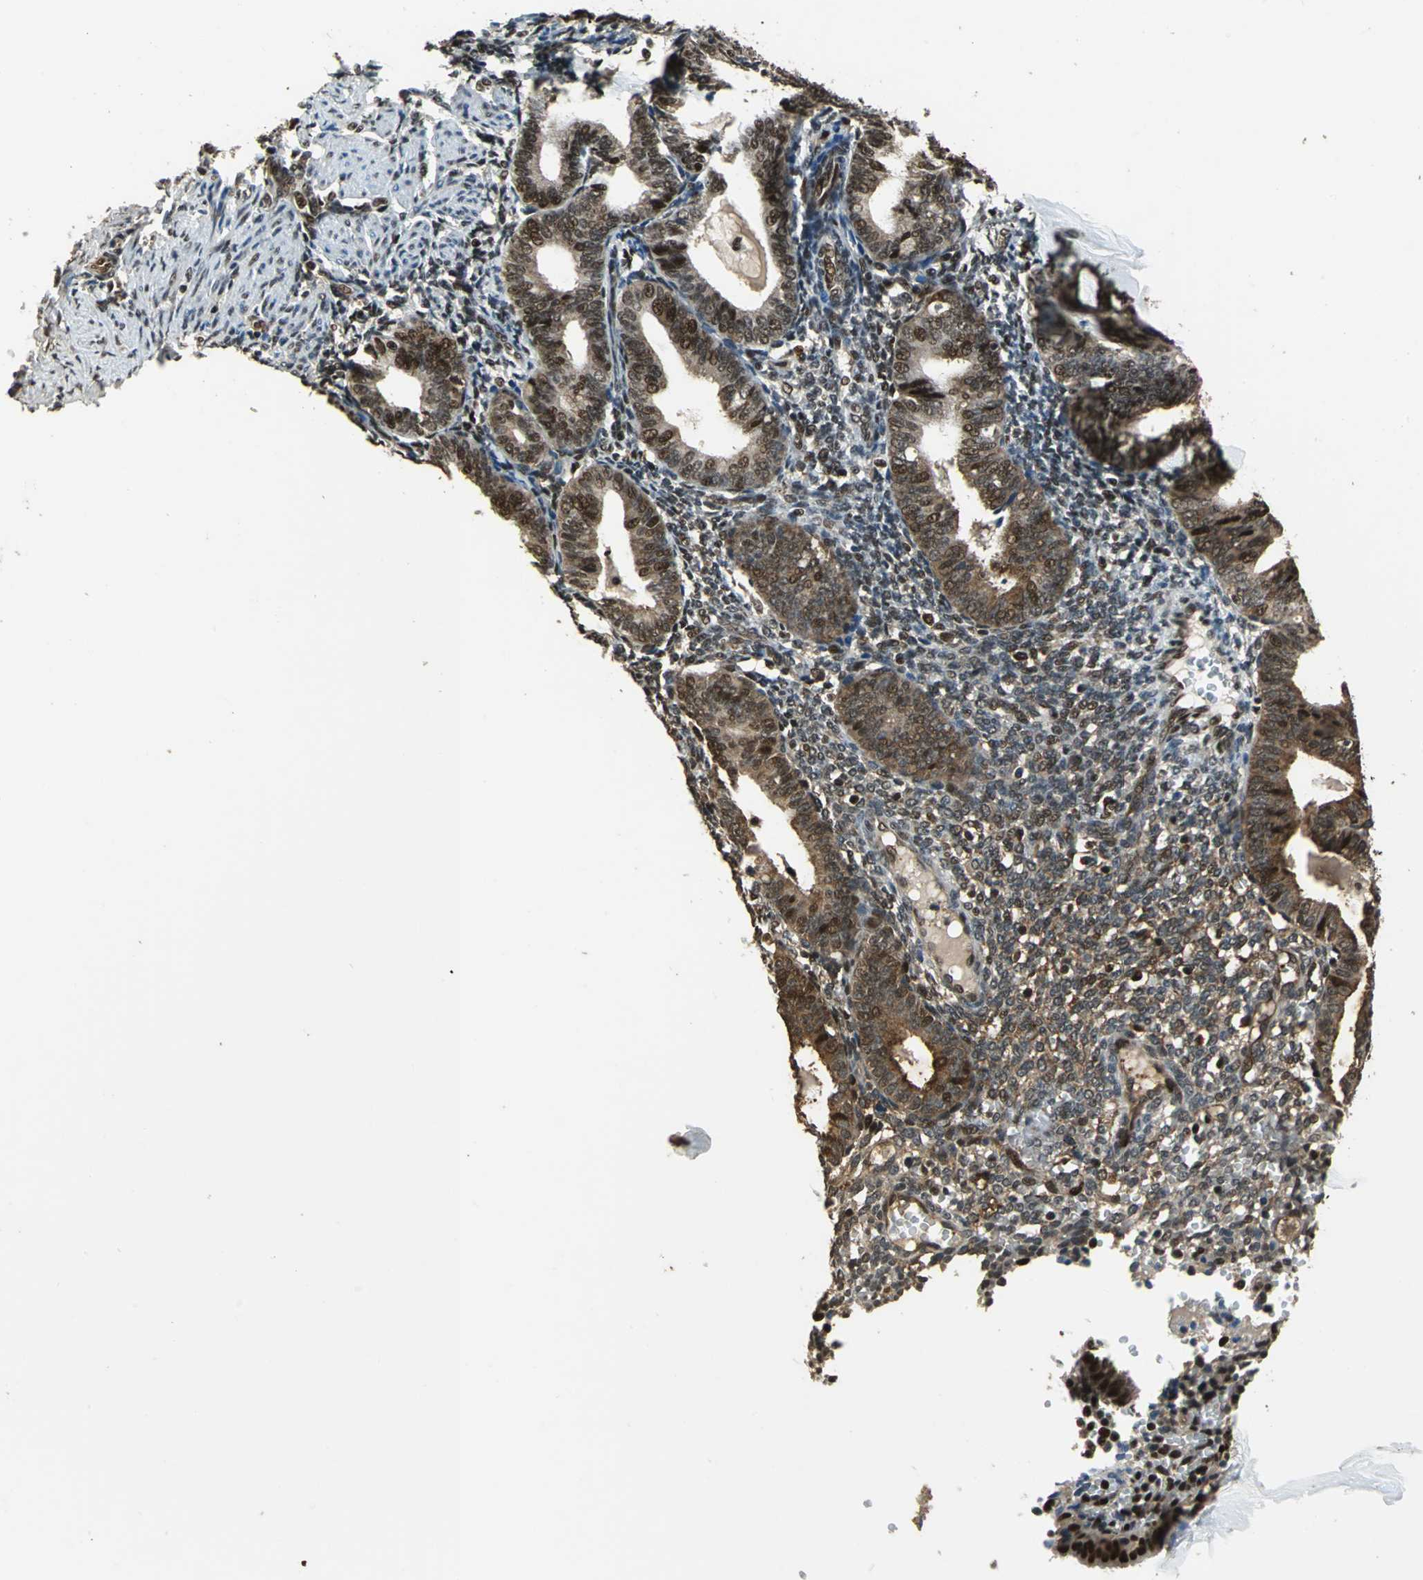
{"staining": {"intensity": "moderate", "quantity": "25%-75%", "location": "nuclear"}, "tissue": "endometrium", "cell_type": "Cells in endometrial stroma", "image_type": "normal", "snomed": [{"axis": "morphology", "description": "Normal tissue, NOS"}, {"axis": "topography", "description": "Endometrium"}], "caption": "Brown immunohistochemical staining in benign endometrium demonstrates moderate nuclear expression in about 25%-75% of cells in endometrial stroma. Ihc stains the protein in brown and the nuclei are stained blue.", "gene": "MIS18BP1", "patient": {"sex": "female", "age": 61}}